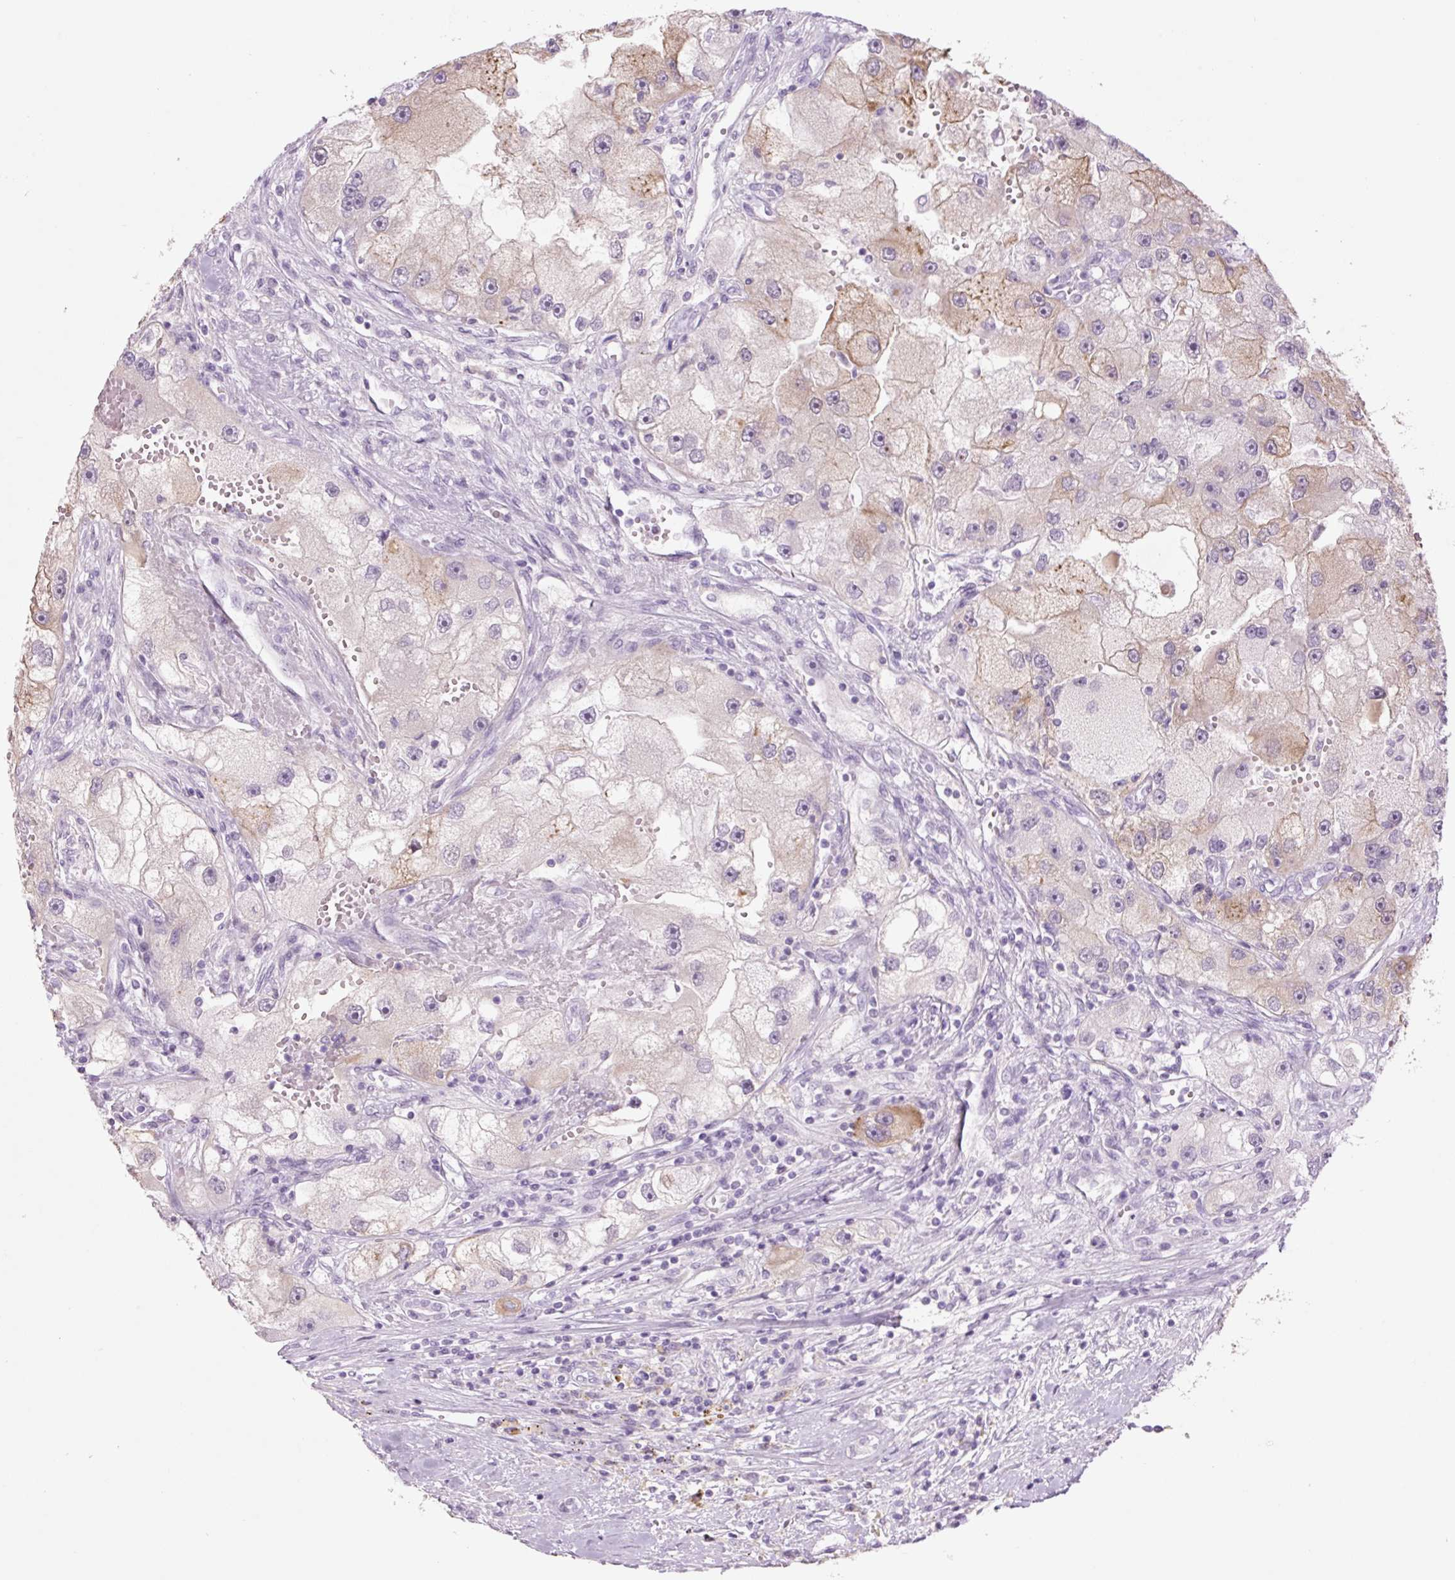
{"staining": {"intensity": "weak", "quantity": "25%-75%", "location": "cytoplasmic/membranous"}, "tissue": "renal cancer", "cell_type": "Tumor cells", "image_type": "cancer", "snomed": [{"axis": "morphology", "description": "Adenocarcinoma, NOS"}, {"axis": "topography", "description": "Kidney"}], "caption": "Immunohistochemistry (IHC) of human adenocarcinoma (renal) demonstrates low levels of weak cytoplasmic/membranous expression in approximately 25%-75% of tumor cells.", "gene": "COL9A2", "patient": {"sex": "male", "age": 63}}